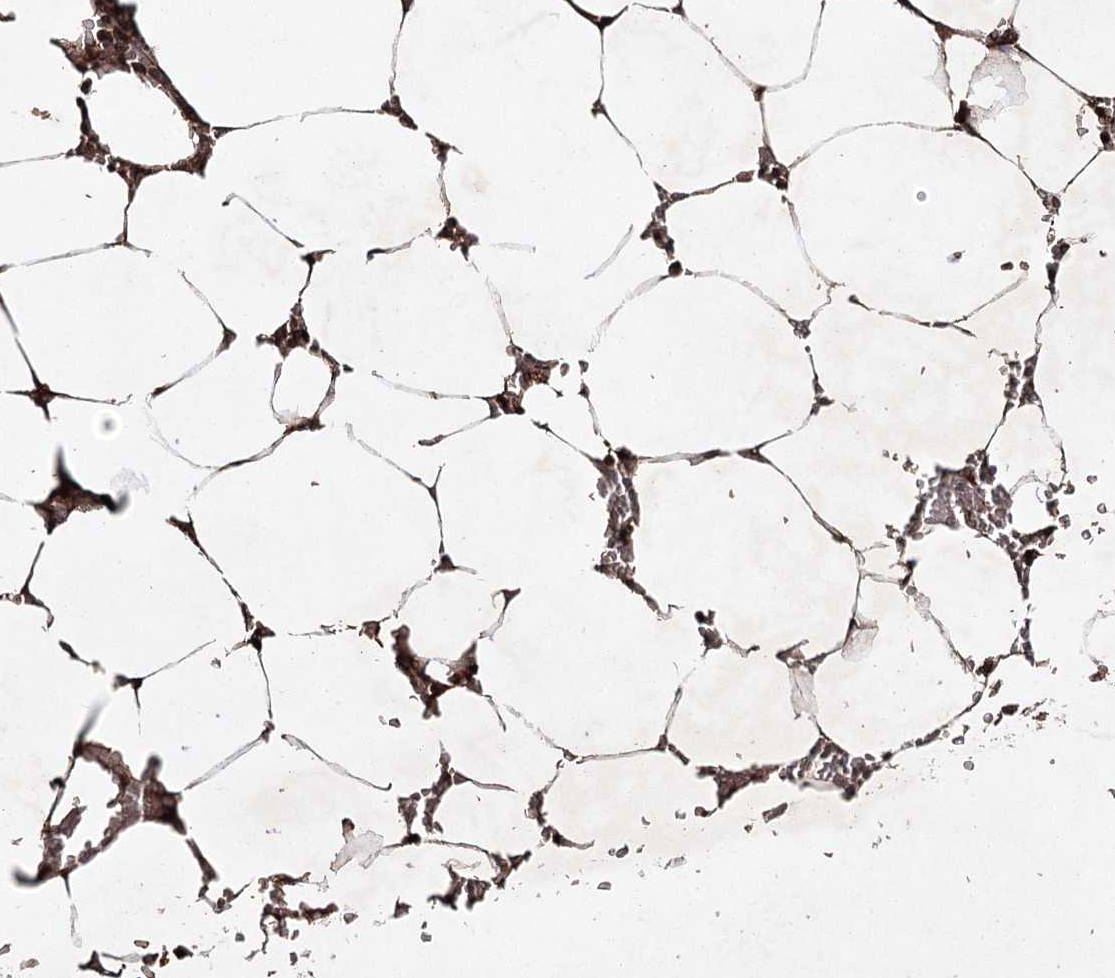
{"staining": {"intensity": "moderate", "quantity": "25%-75%", "location": "cytoplasmic/membranous"}, "tissue": "bone marrow", "cell_type": "Hematopoietic cells", "image_type": "normal", "snomed": [{"axis": "morphology", "description": "Normal tissue, NOS"}, {"axis": "topography", "description": "Bone marrow"}], "caption": "This micrograph displays immunohistochemistry (IHC) staining of benign bone marrow, with medium moderate cytoplasmic/membranous expression in approximately 25%-75% of hematopoietic cells.", "gene": "CYP2B6", "patient": {"sex": "male", "age": 70}}